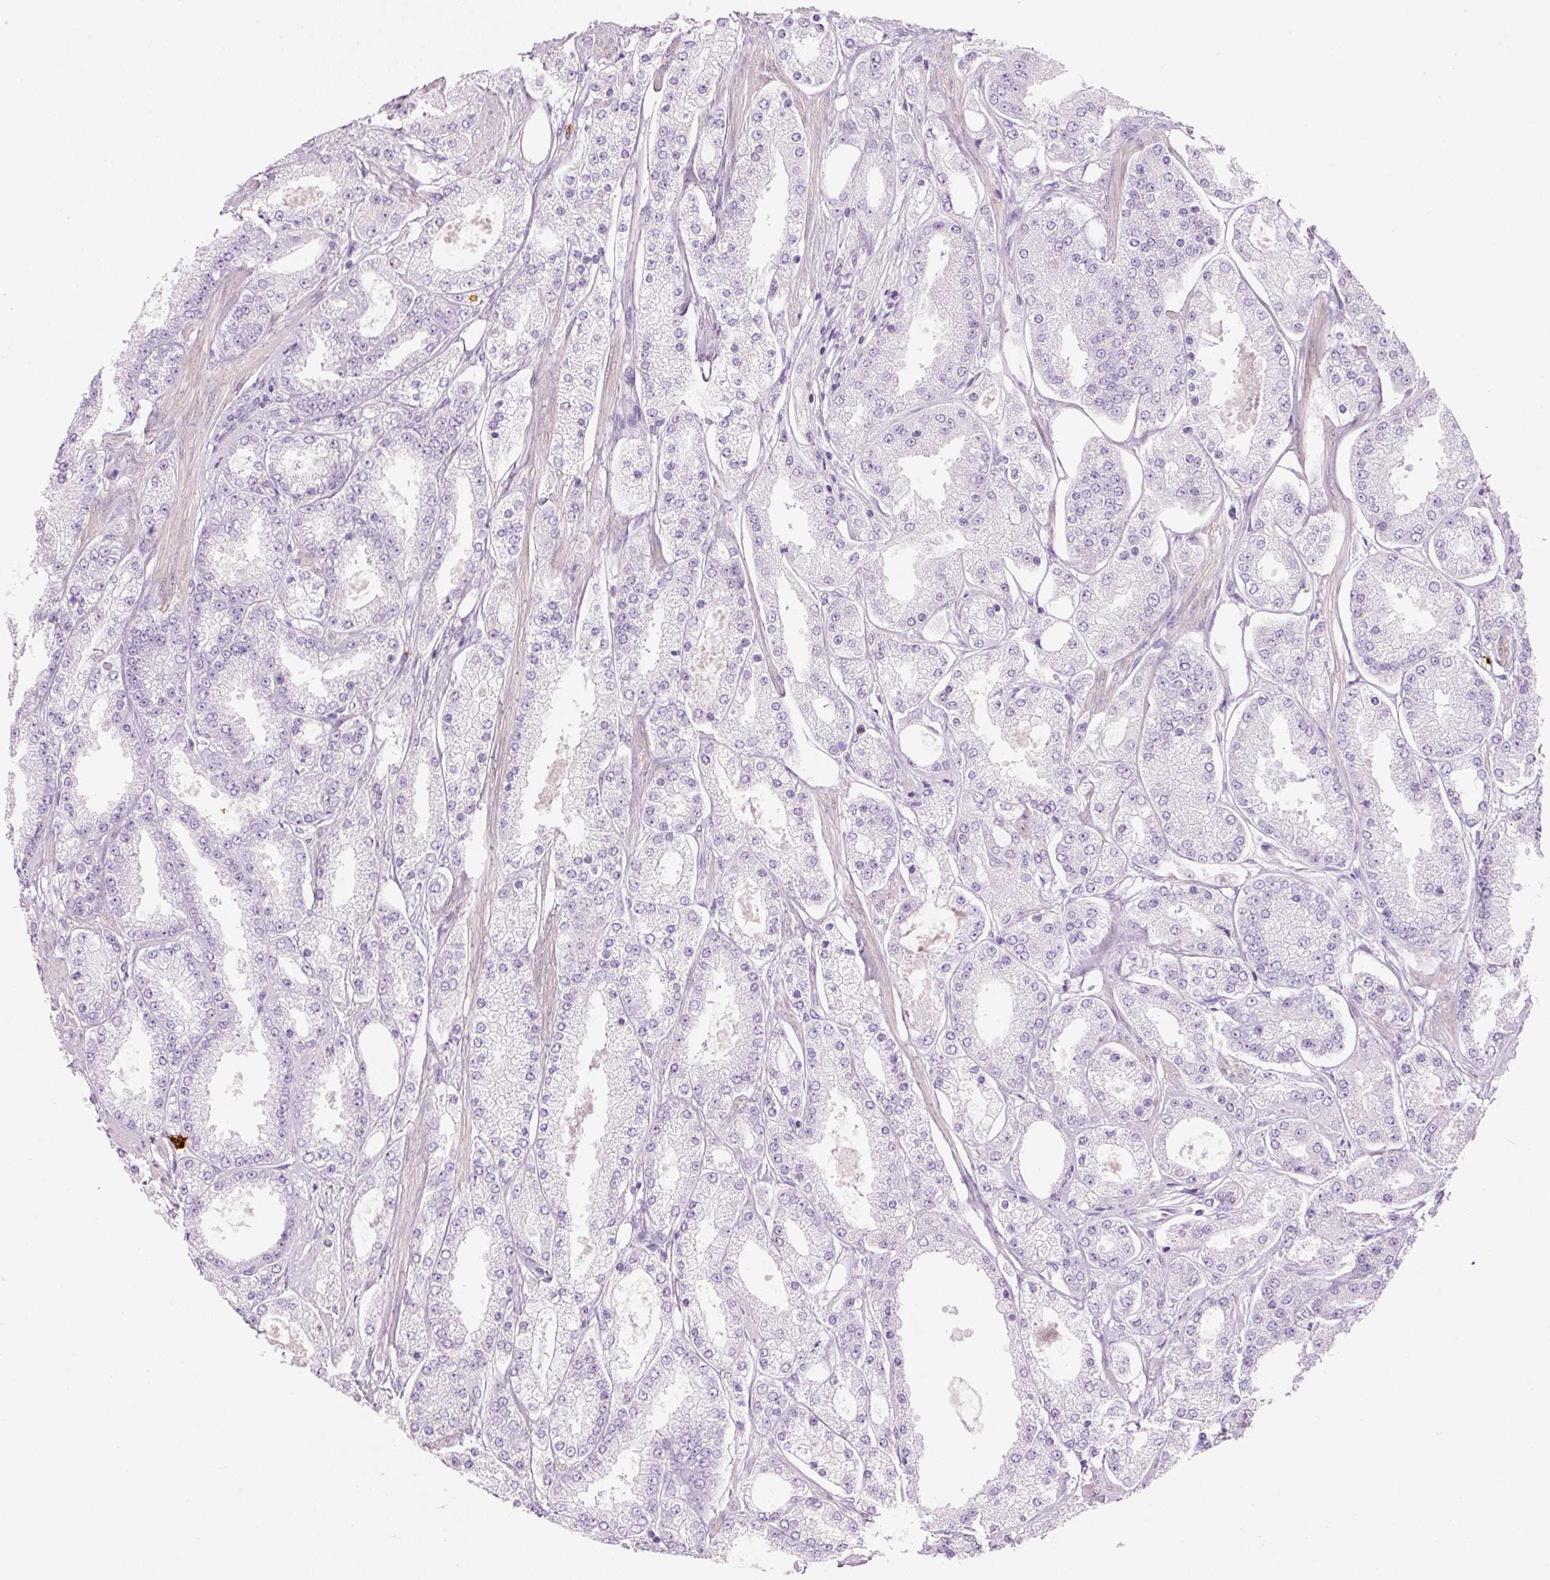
{"staining": {"intensity": "negative", "quantity": "none", "location": "none"}, "tissue": "prostate cancer", "cell_type": "Tumor cells", "image_type": "cancer", "snomed": [{"axis": "morphology", "description": "Adenocarcinoma, High grade"}, {"axis": "topography", "description": "Prostate"}], "caption": "Protein analysis of prostate adenocarcinoma (high-grade) exhibits no significant staining in tumor cells.", "gene": "MAP3K3", "patient": {"sex": "male", "age": 69}}